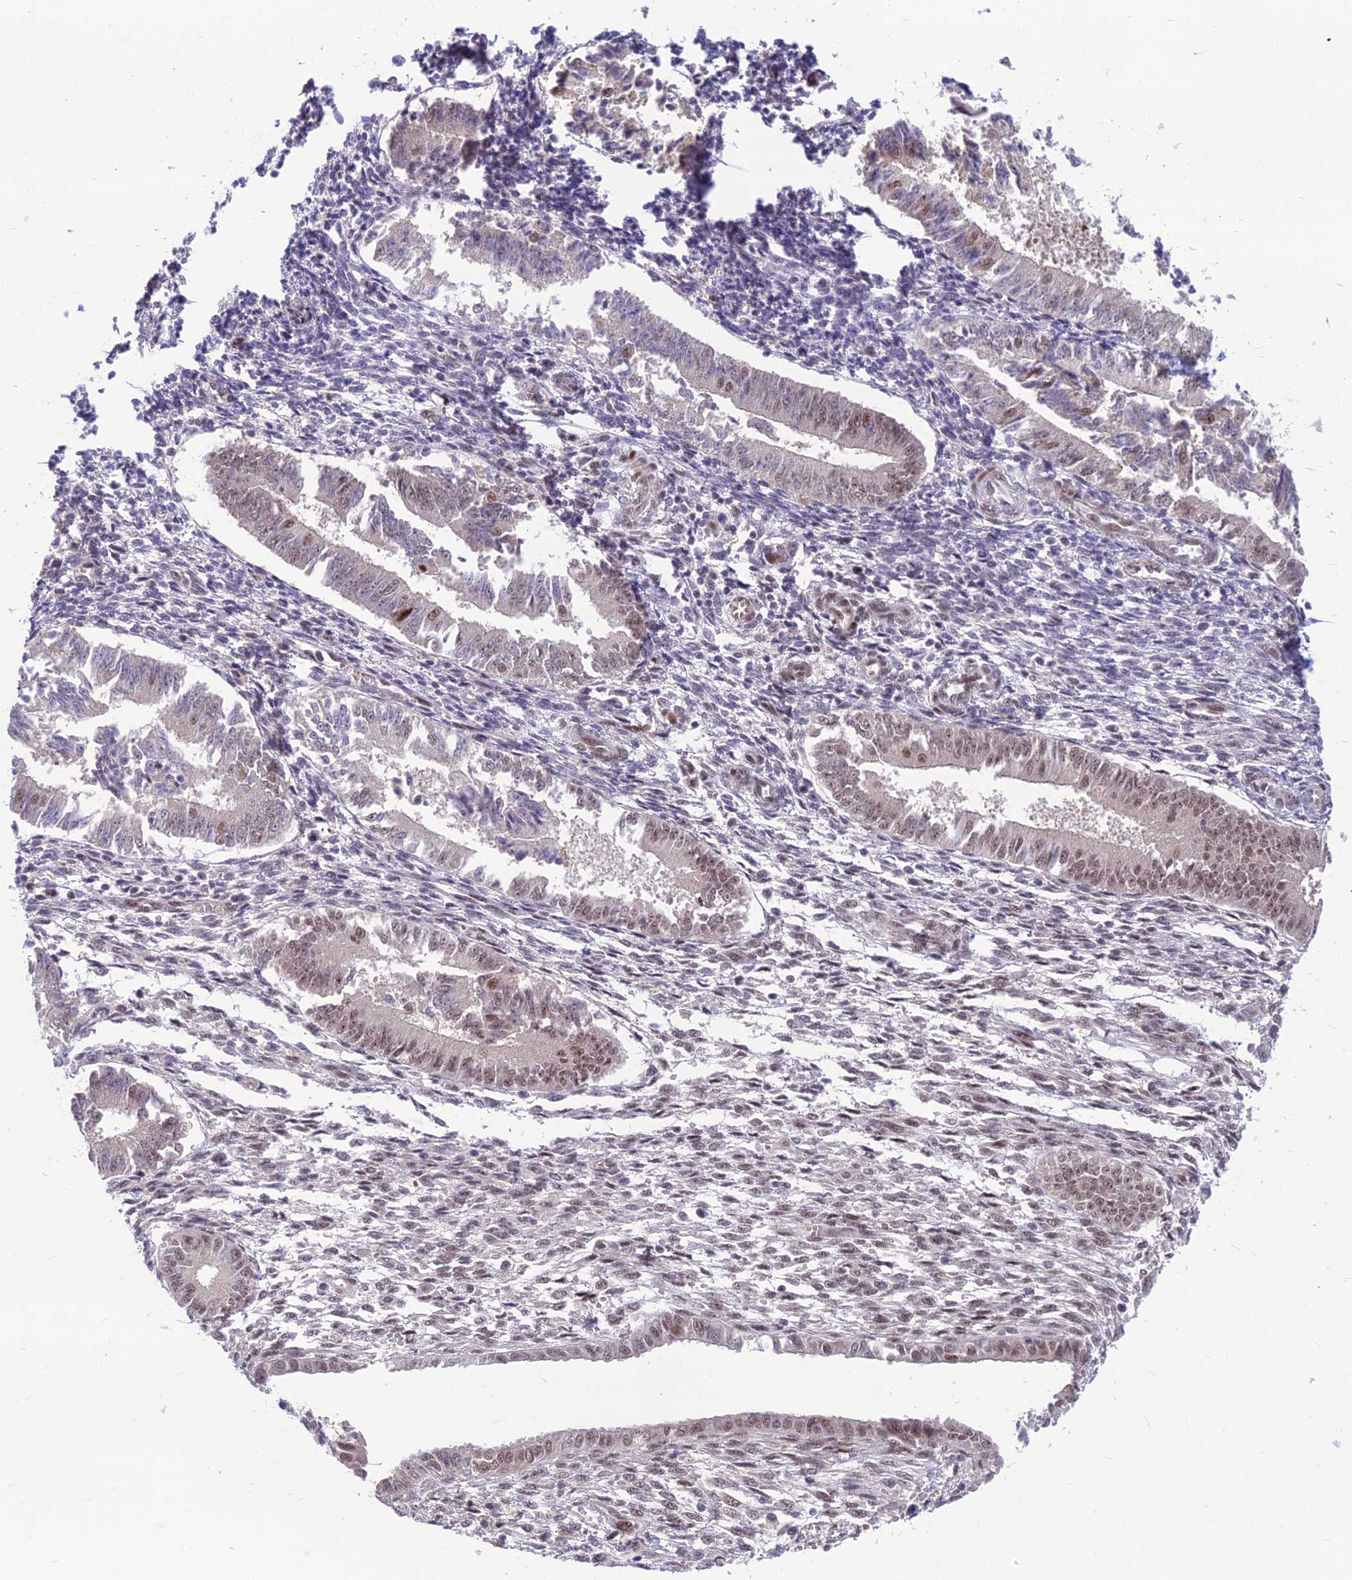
{"staining": {"intensity": "weak", "quantity": "<25%", "location": "nuclear"}, "tissue": "endometrium", "cell_type": "Cells in endometrial stroma", "image_type": "normal", "snomed": [{"axis": "morphology", "description": "Normal tissue, NOS"}, {"axis": "topography", "description": "Uterus"}, {"axis": "topography", "description": "Endometrium"}], "caption": "Cells in endometrial stroma show no significant staining in normal endometrium. (DAB IHC, high magnification).", "gene": "ASPDH", "patient": {"sex": "female", "age": 48}}